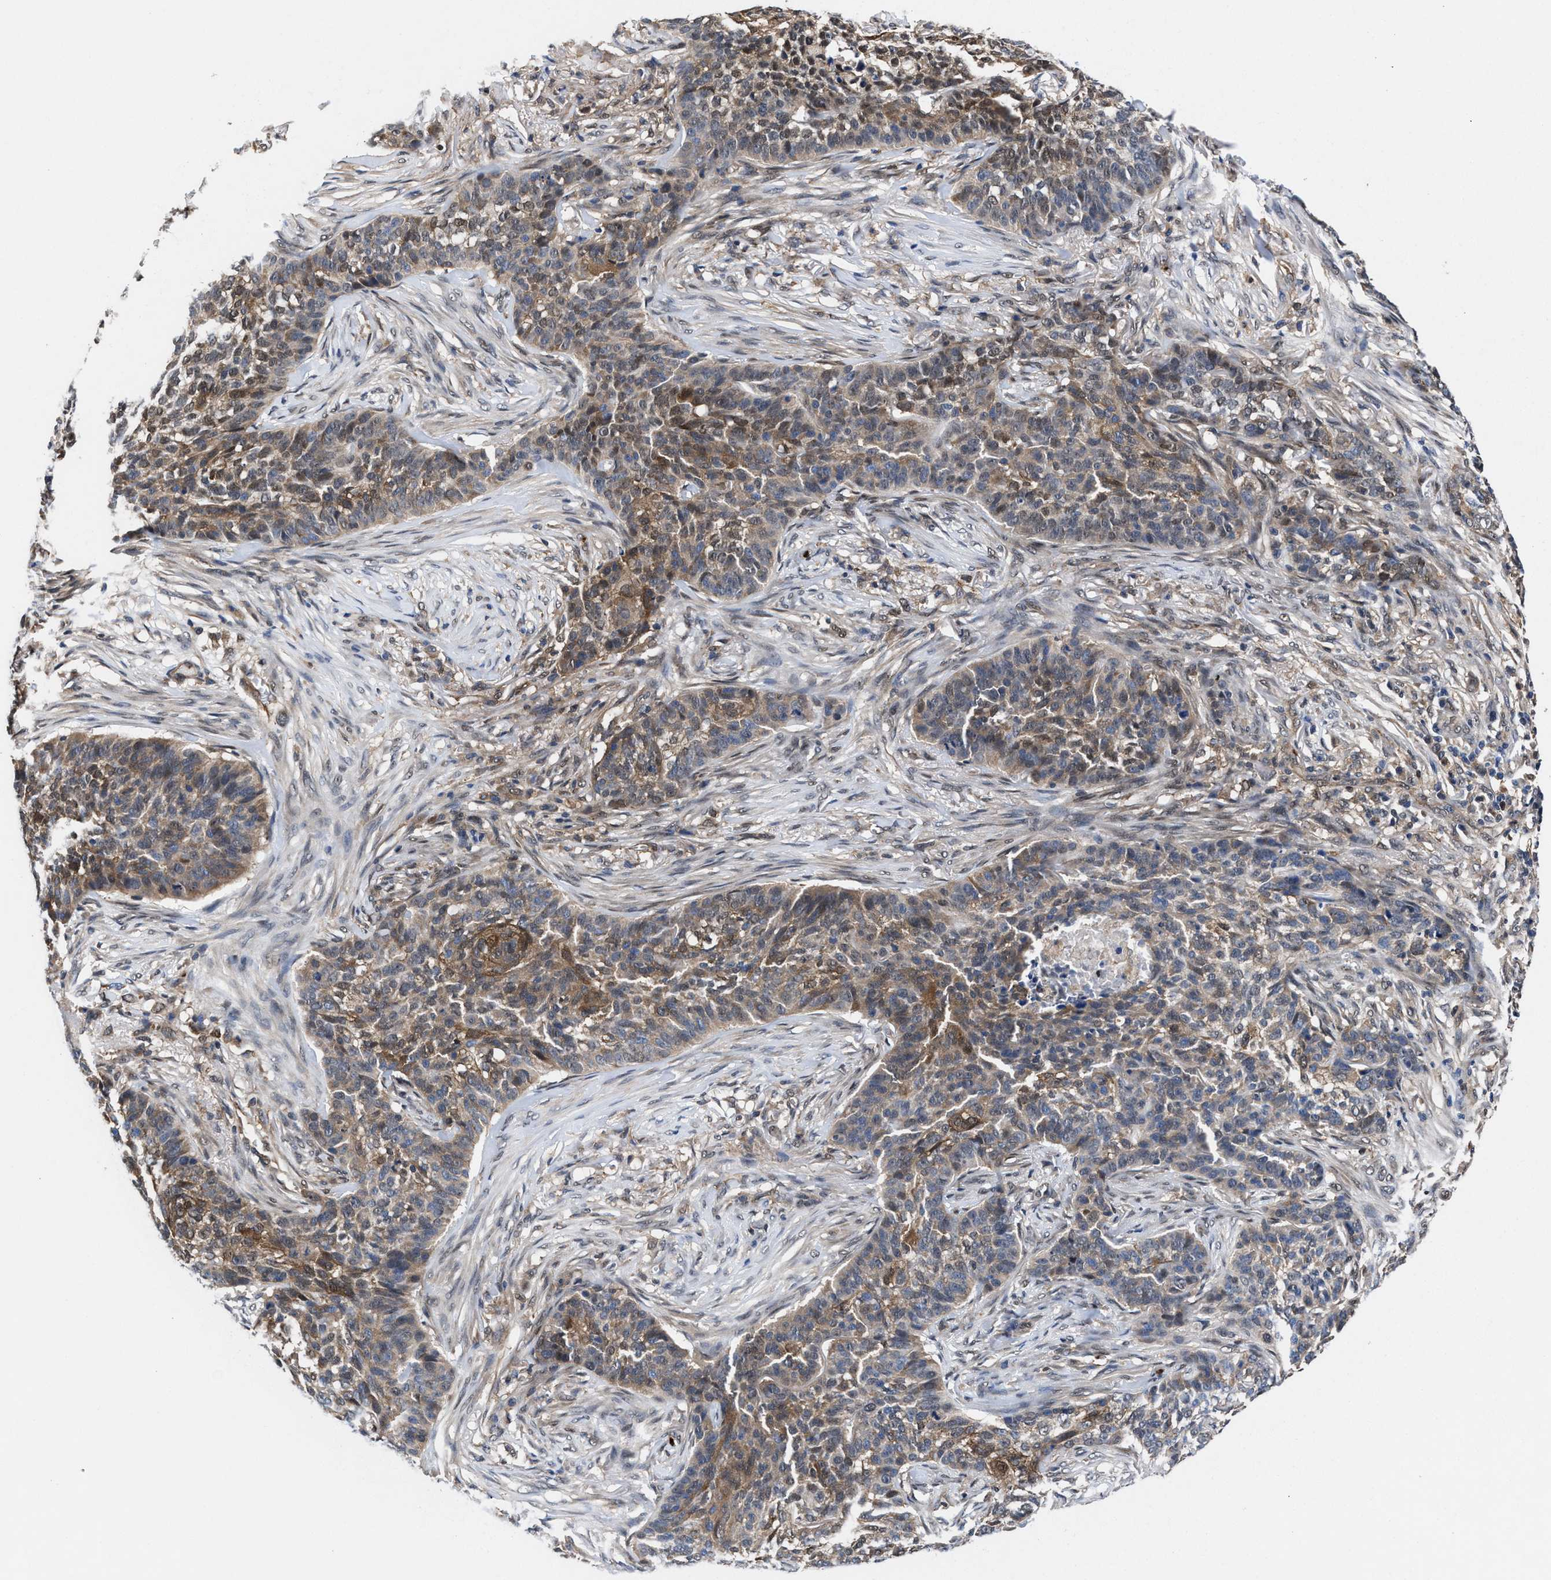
{"staining": {"intensity": "weak", "quantity": ">75%", "location": "cytoplasmic/membranous"}, "tissue": "skin cancer", "cell_type": "Tumor cells", "image_type": "cancer", "snomed": [{"axis": "morphology", "description": "Basal cell carcinoma"}, {"axis": "topography", "description": "Skin"}], "caption": "The image exhibits a brown stain indicating the presence of a protein in the cytoplasmic/membranous of tumor cells in skin cancer.", "gene": "ACLY", "patient": {"sex": "male", "age": 85}}